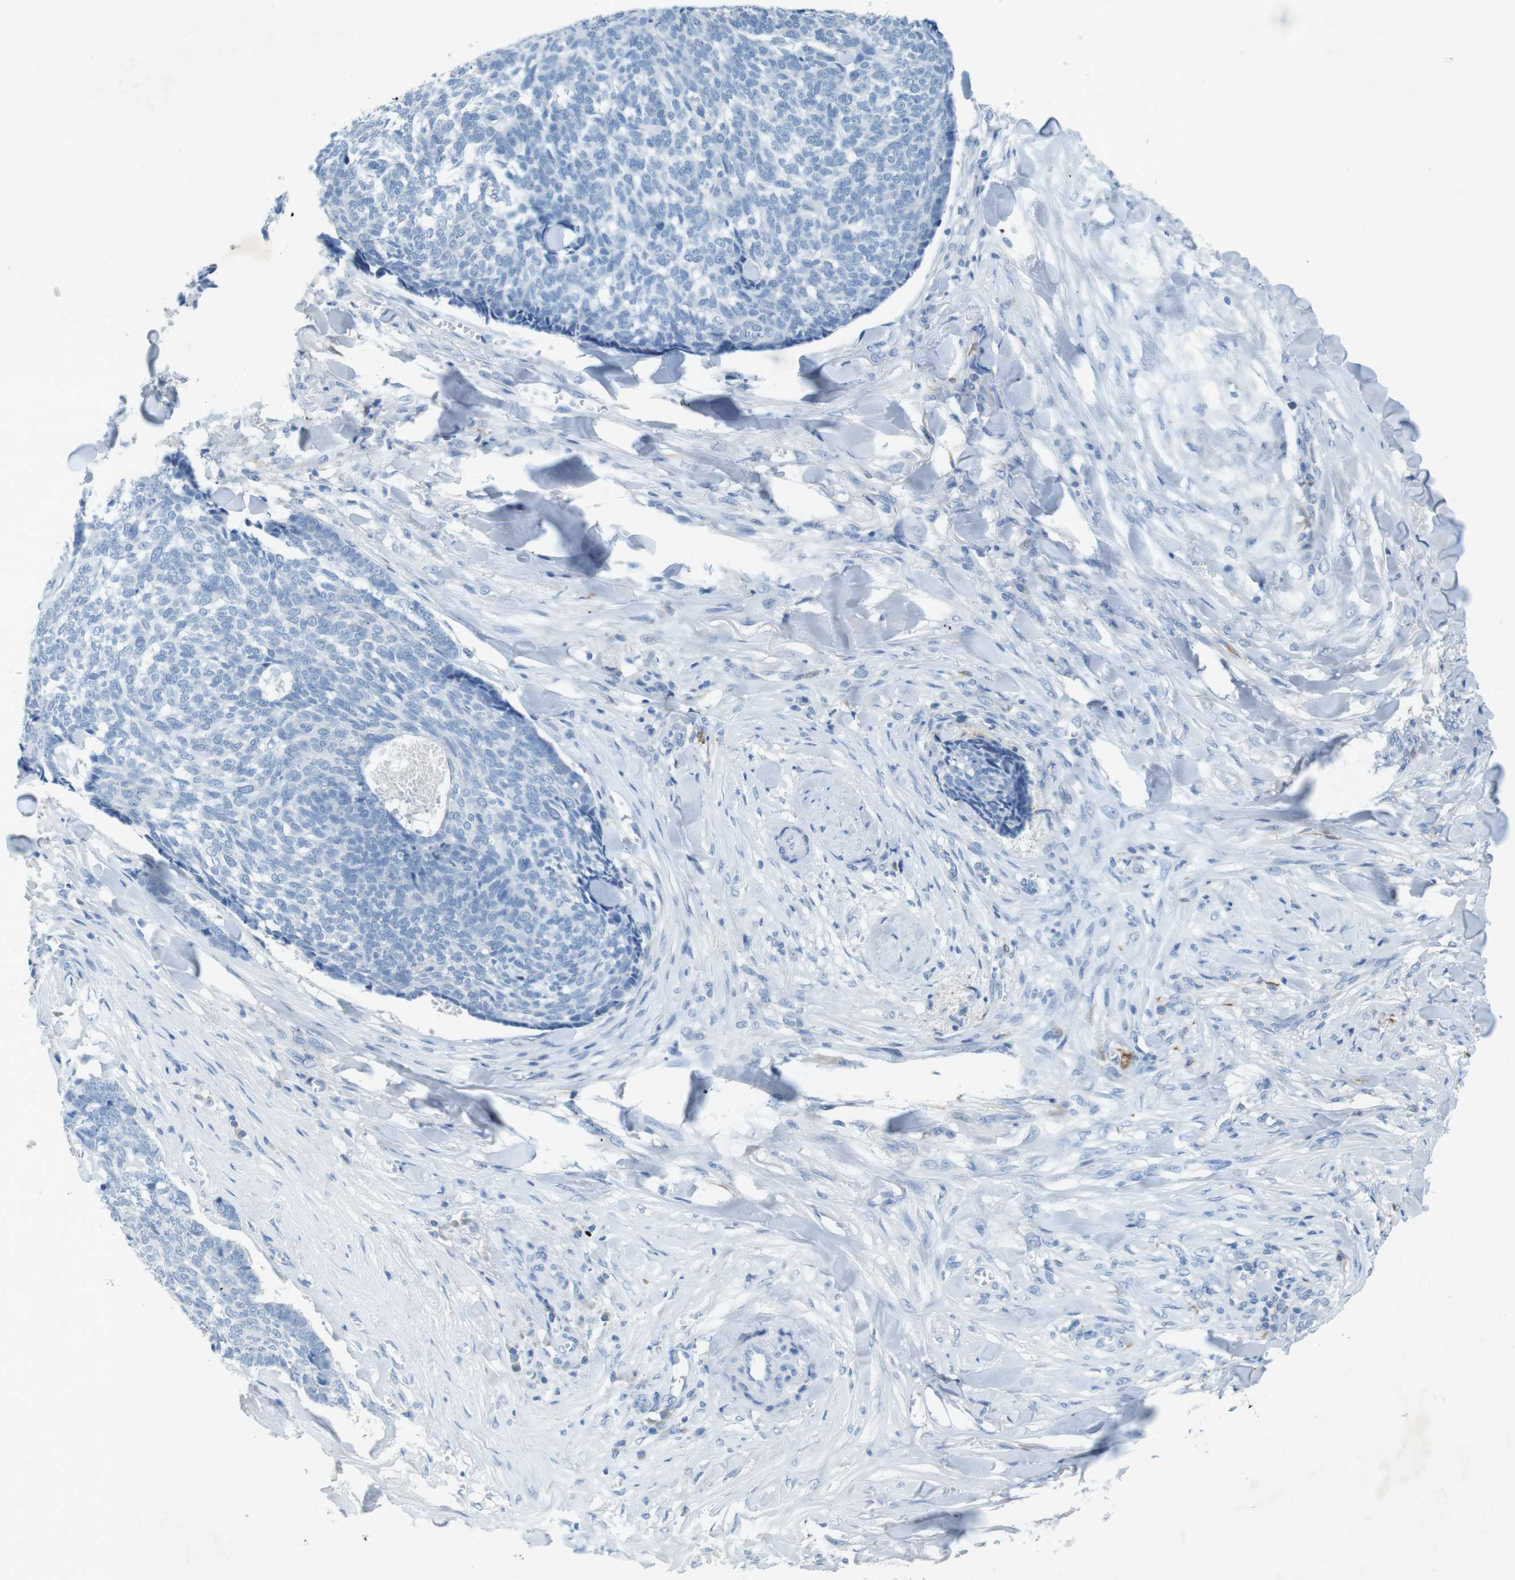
{"staining": {"intensity": "negative", "quantity": "none", "location": "none"}, "tissue": "skin cancer", "cell_type": "Tumor cells", "image_type": "cancer", "snomed": [{"axis": "morphology", "description": "Basal cell carcinoma"}, {"axis": "topography", "description": "Skin"}], "caption": "Immunohistochemistry histopathology image of neoplastic tissue: basal cell carcinoma (skin) stained with DAB (3,3'-diaminobenzidine) exhibits no significant protein staining in tumor cells.", "gene": "CD320", "patient": {"sex": "male", "age": 84}}